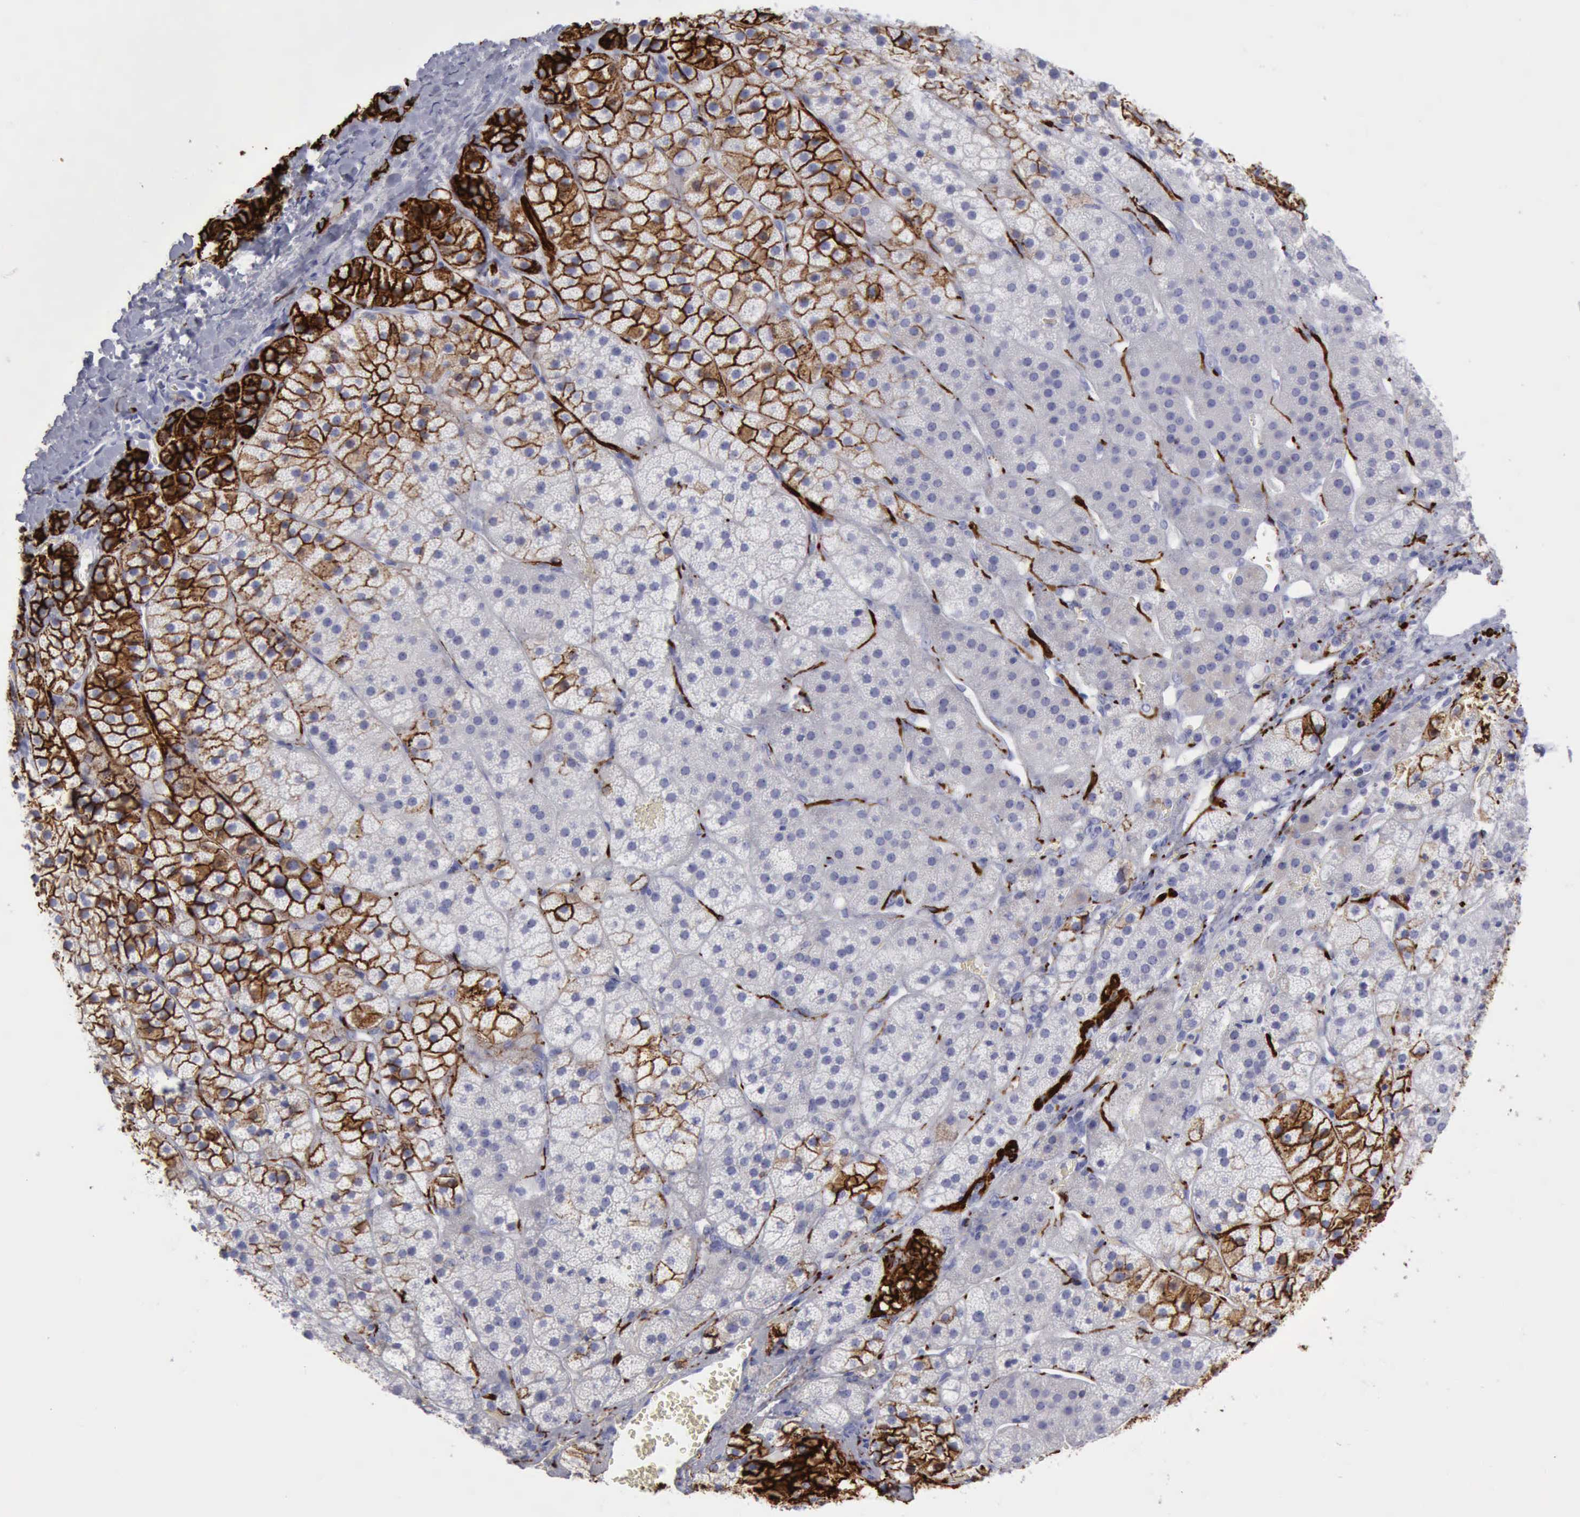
{"staining": {"intensity": "strong", "quantity": "25%-75%", "location": "cytoplasmic/membranous"}, "tissue": "adrenal gland", "cell_type": "Glandular cells", "image_type": "normal", "snomed": [{"axis": "morphology", "description": "Normal tissue, NOS"}, {"axis": "topography", "description": "Adrenal gland"}], "caption": "Protein staining demonstrates strong cytoplasmic/membranous staining in approximately 25%-75% of glandular cells in benign adrenal gland.", "gene": "NCAM1", "patient": {"sex": "female", "age": 44}}